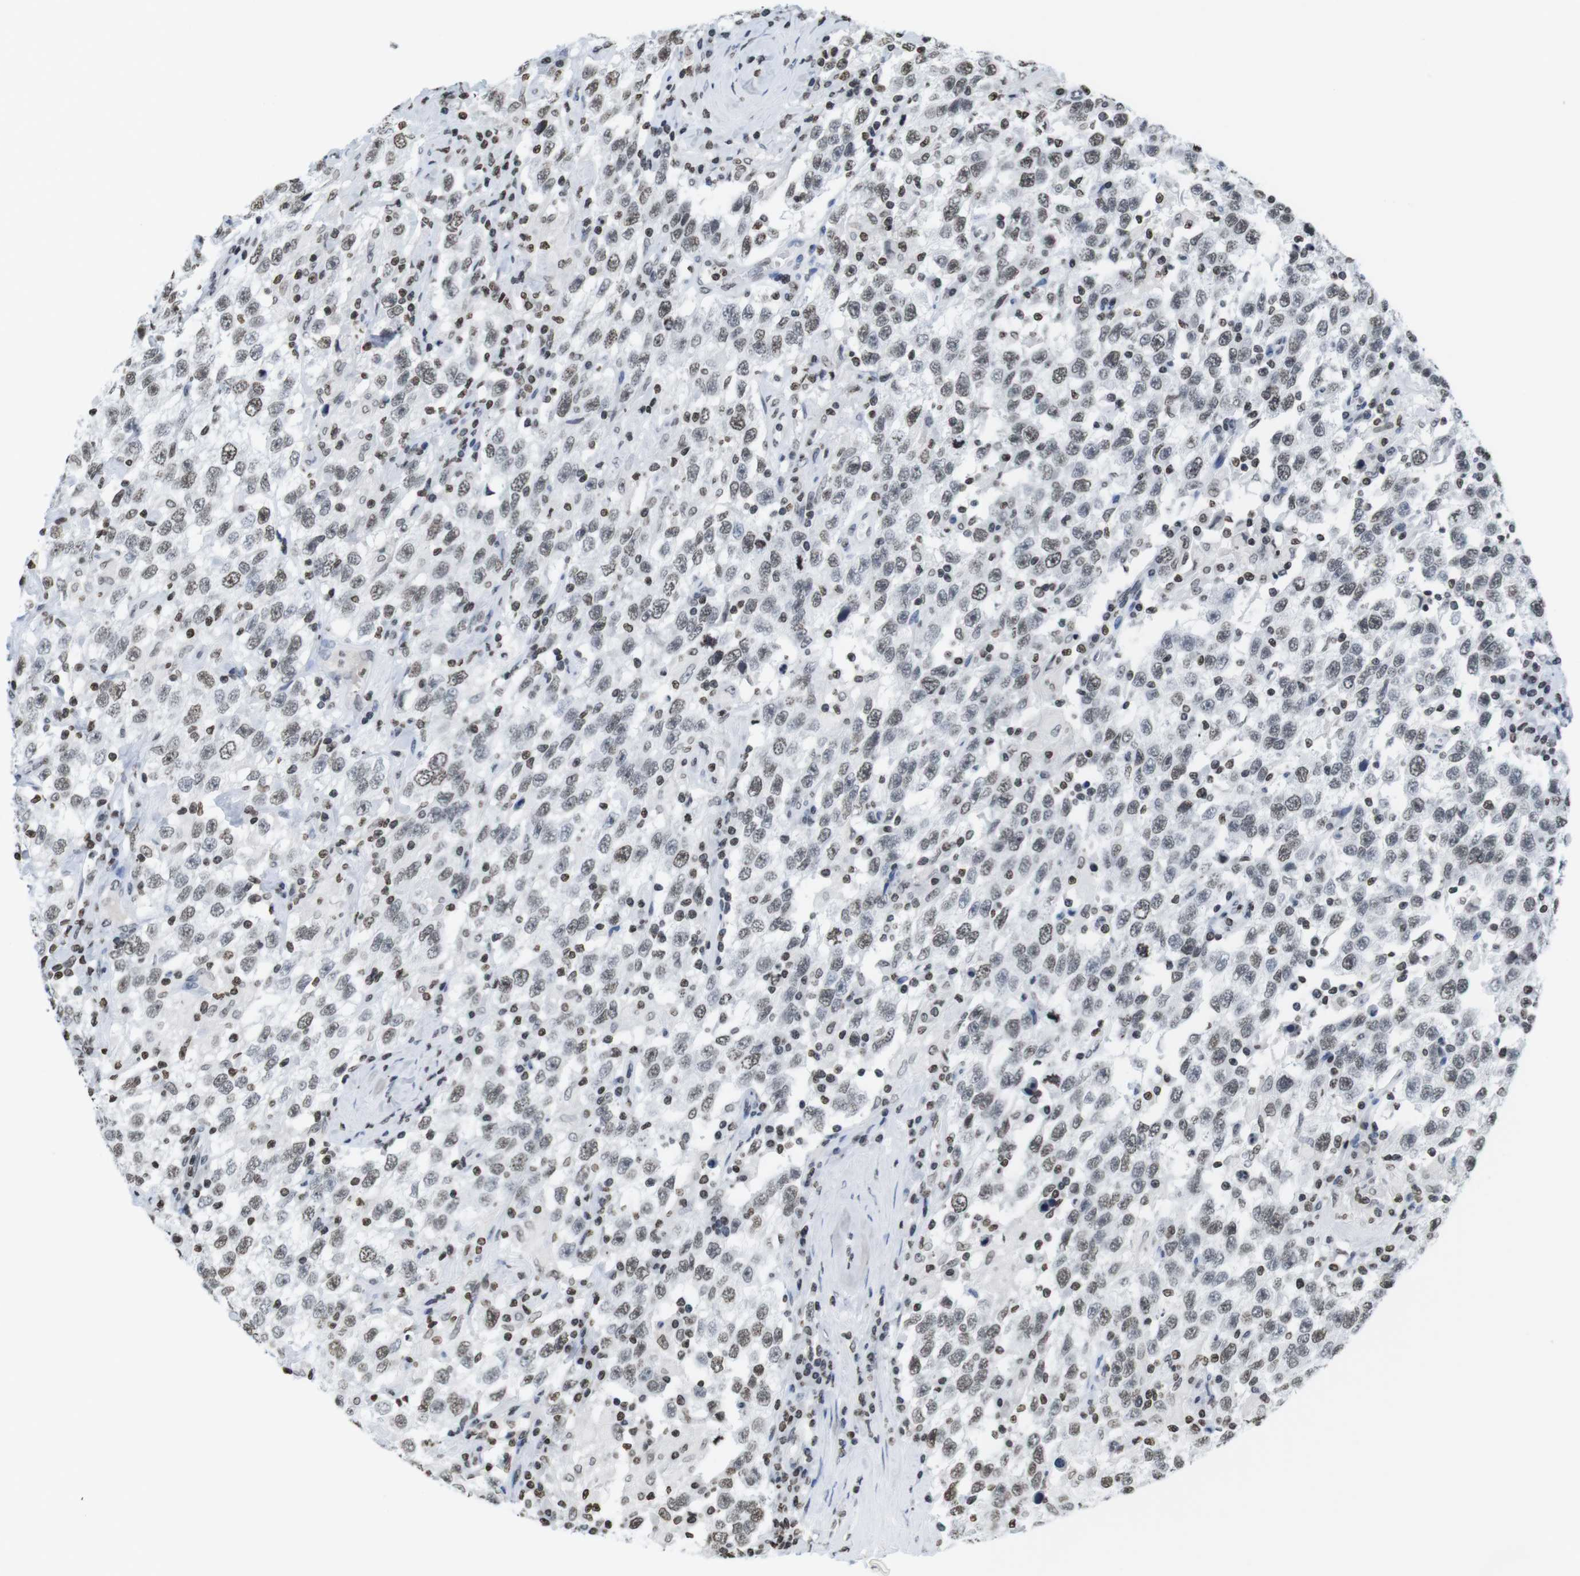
{"staining": {"intensity": "weak", "quantity": "25%-75%", "location": "nuclear"}, "tissue": "testis cancer", "cell_type": "Tumor cells", "image_type": "cancer", "snomed": [{"axis": "morphology", "description": "Seminoma, NOS"}, {"axis": "topography", "description": "Testis"}], "caption": "Weak nuclear positivity is present in about 25%-75% of tumor cells in testis cancer. (DAB (3,3'-diaminobenzidine) = brown stain, brightfield microscopy at high magnification).", "gene": "BSX", "patient": {"sex": "male", "age": 41}}